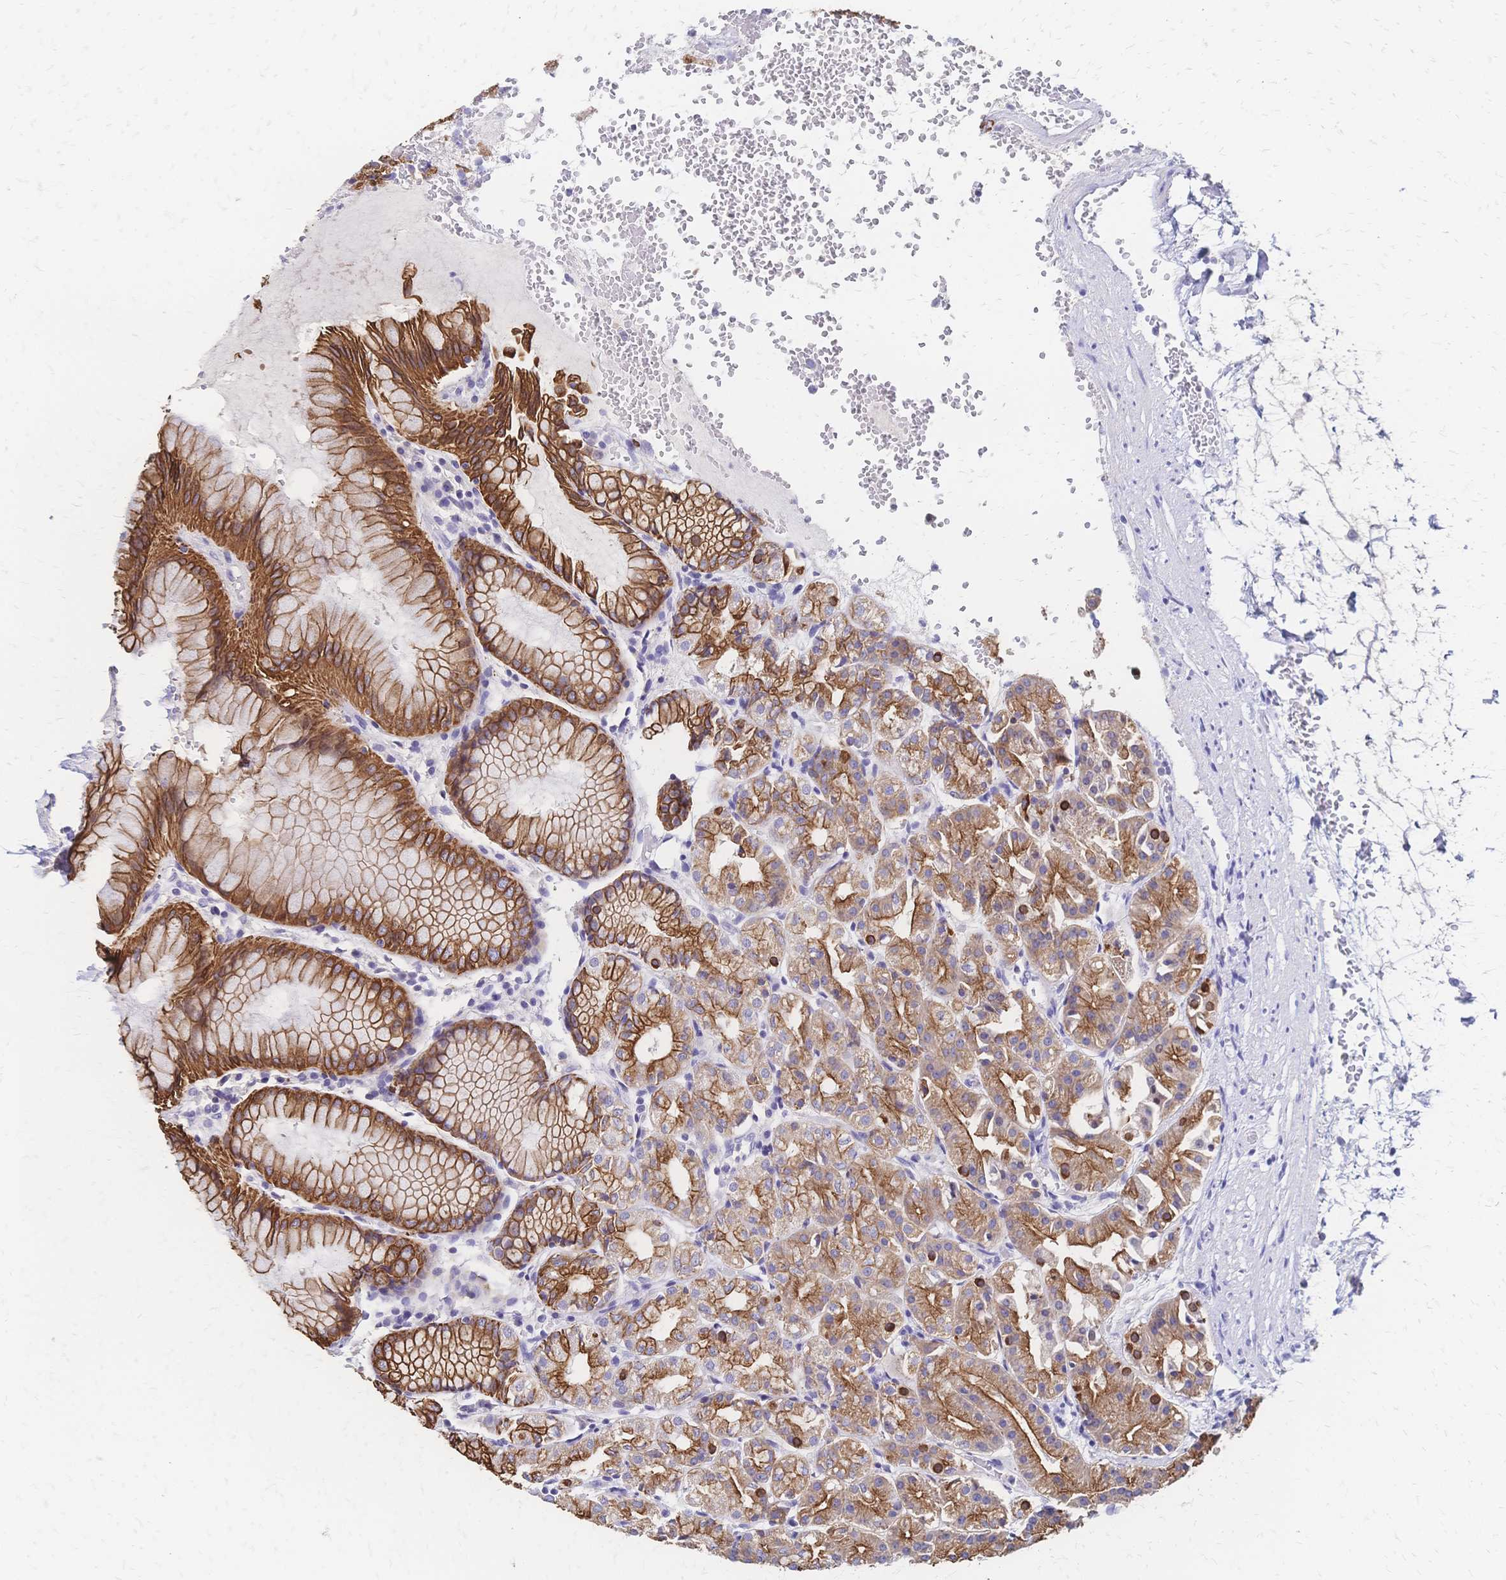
{"staining": {"intensity": "moderate", "quantity": "25%-75%", "location": "cytoplasmic/membranous"}, "tissue": "stomach", "cell_type": "Glandular cells", "image_type": "normal", "snomed": [{"axis": "morphology", "description": "Normal tissue, NOS"}, {"axis": "topography", "description": "Stomach"}], "caption": "Protein analysis of normal stomach shows moderate cytoplasmic/membranous expression in approximately 25%-75% of glandular cells. (Stains: DAB (3,3'-diaminobenzidine) in brown, nuclei in blue, Microscopy: brightfield microscopy at high magnification).", "gene": "DTNB", "patient": {"sex": "female", "age": 57}}